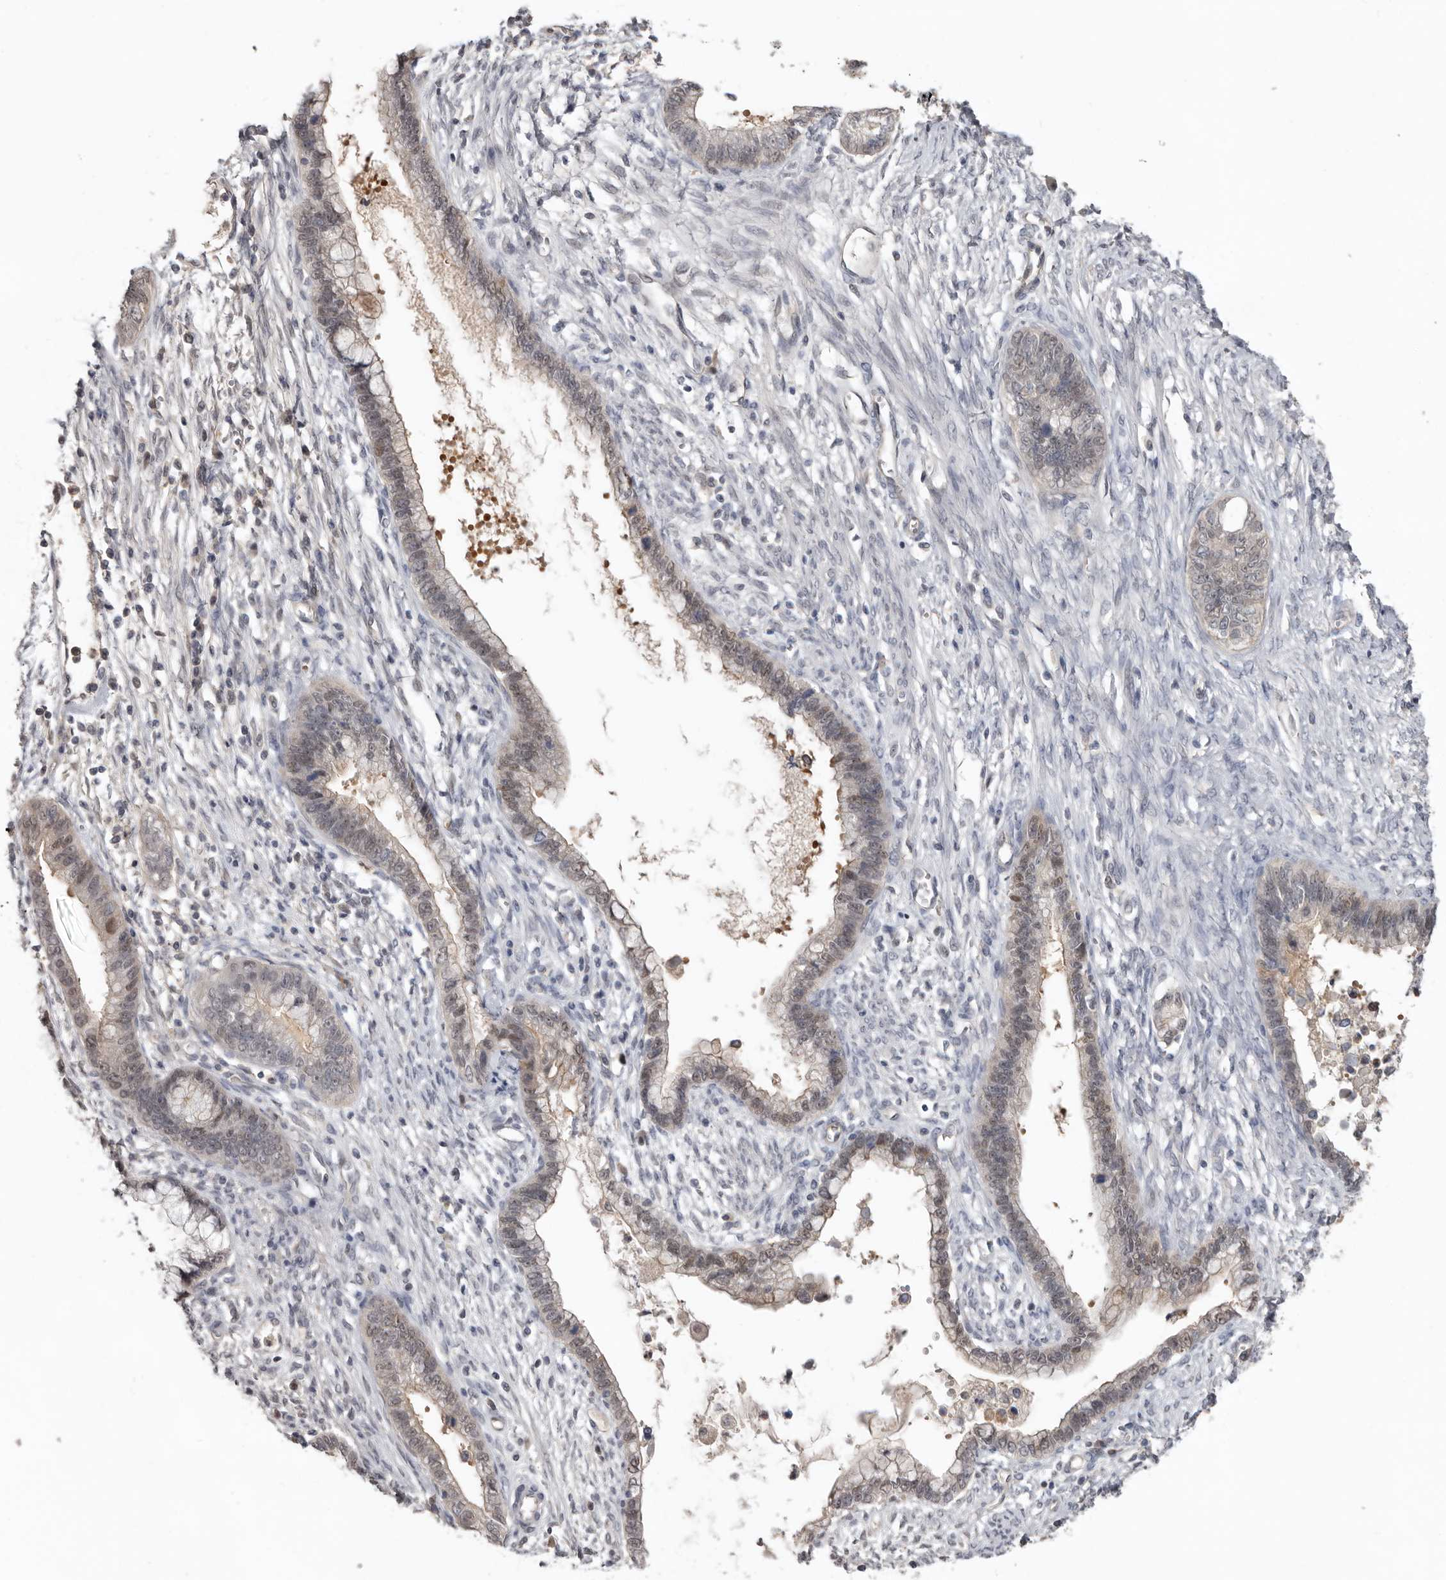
{"staining": {"intensity": "weak", "quantity": "<25%", "location": "nuclear"}, "tissue": "cervical cancer", "cell_type": "Tumor cells", "image_type": "cancer", "snomed": [{"axis": "morphology", "description": "Adenocarcinoma, NOS"}, {"axis": "topography", "description": "Cervix"}], "caption": "There is no significant staining in tumor cells of adenocarcinoma (cervical). (DAB (3,3'-diaminobenzidine) immunohistochemistry with hematoxylin counter stain).", "gene": "RBKS", "patient": {"sex": "female", "age": 44}}